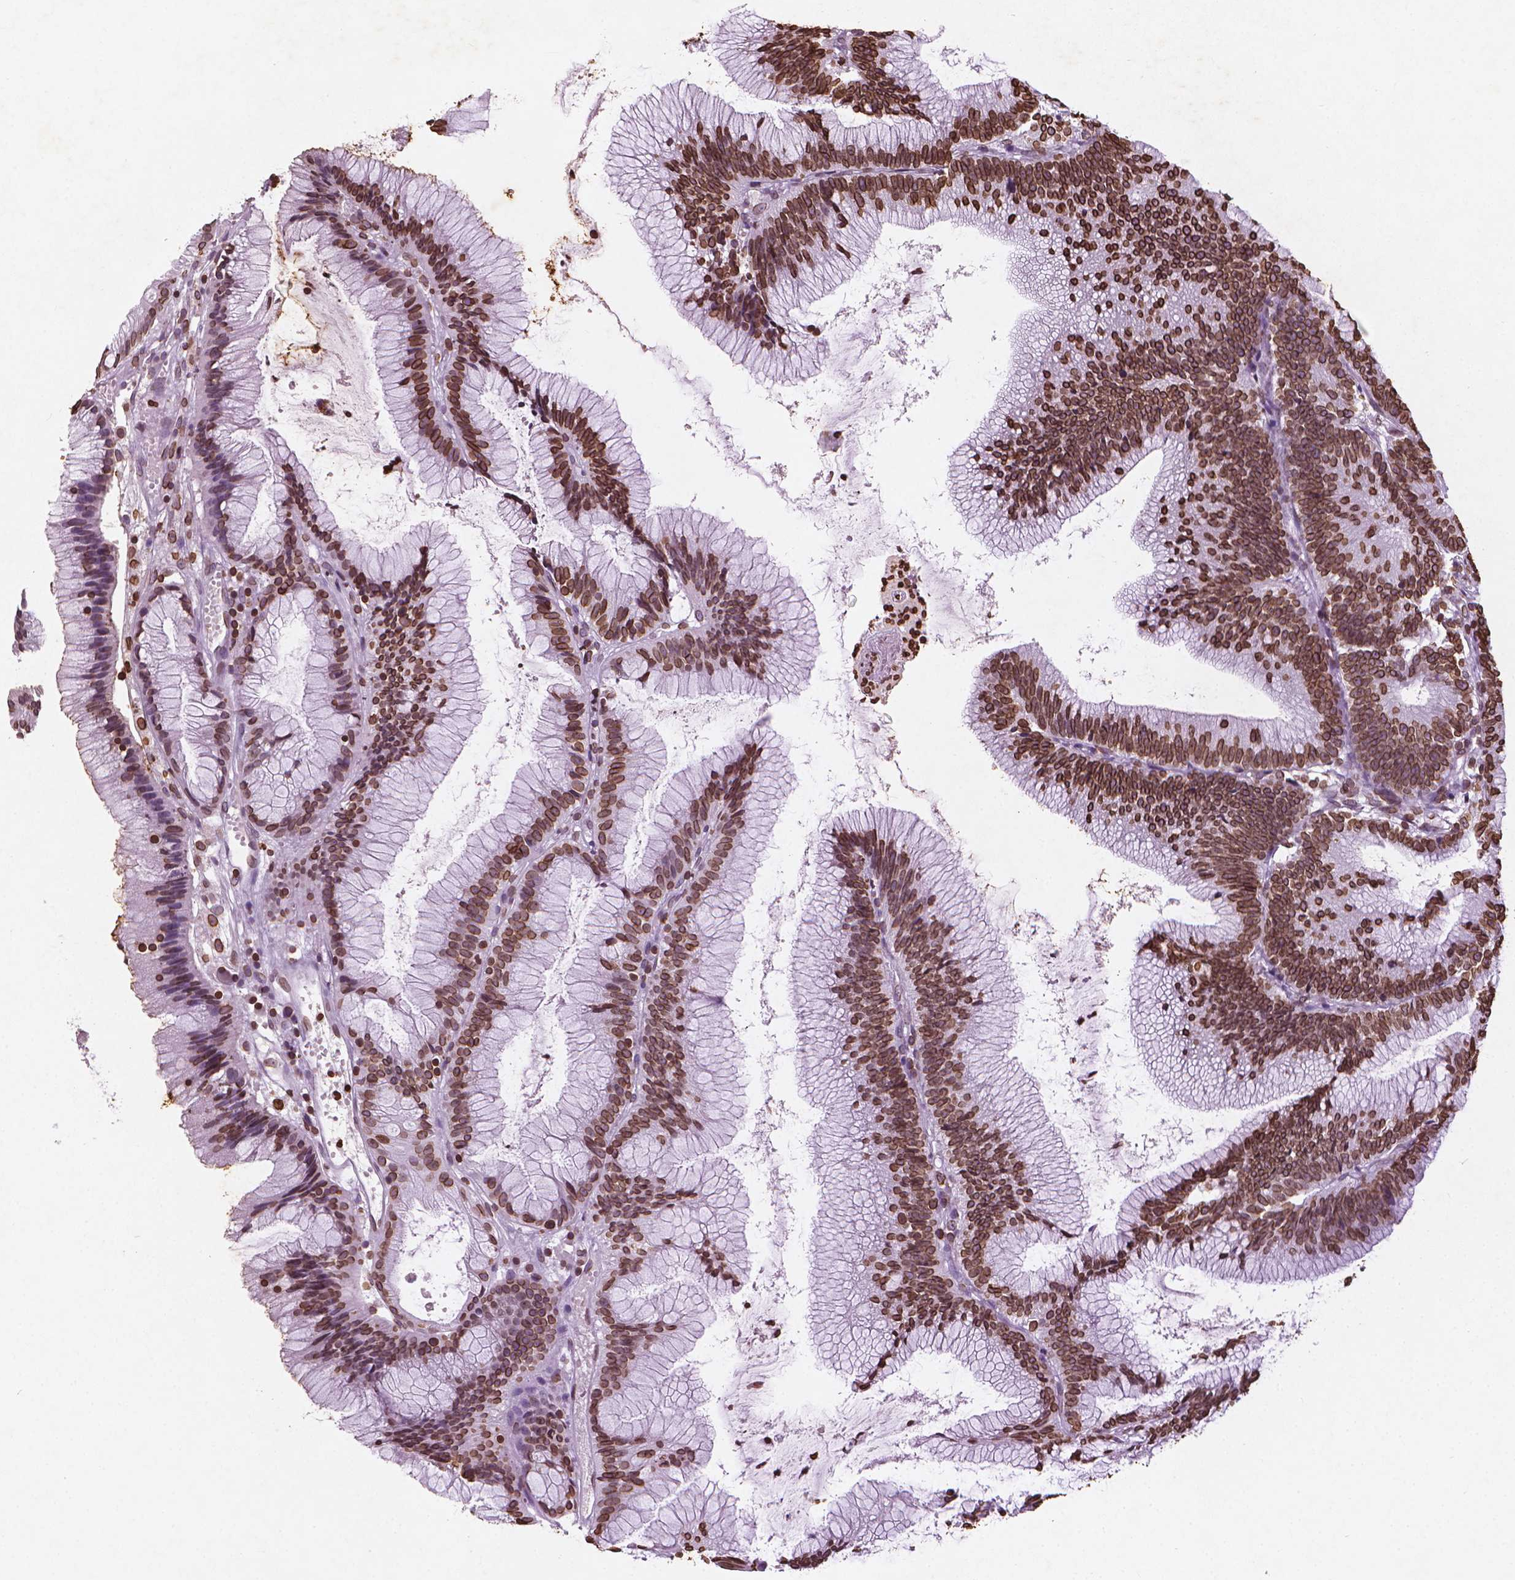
{"staining": {"intensity": "strong", "quantity": ">75%", "location": "cytoplasmic/membranous,nuclear"}, "tissue": "colorectal cancer", "cell_type": "Tumor cells", "image_type": "cancer", "snomed": [{"axis": "morphology", "description": "Adenocarcinoma, NOS"}, {"axis": "topography", "description": "Colon"}], "caption": "Immunohistochemical staining of colorectal adenocarcinoma demonstrates strong cytoplasmic/membranous and nuclear protein positivity in about >75% of tumor cells. The staining was performed using DAB (3,3'-diaminobenzidine), with brown indicating positive protein expression. Nuclei are stained blue with hematoxylin.", "gene": "LMNB1", "patient": {"sex": "female", "age": 78}}